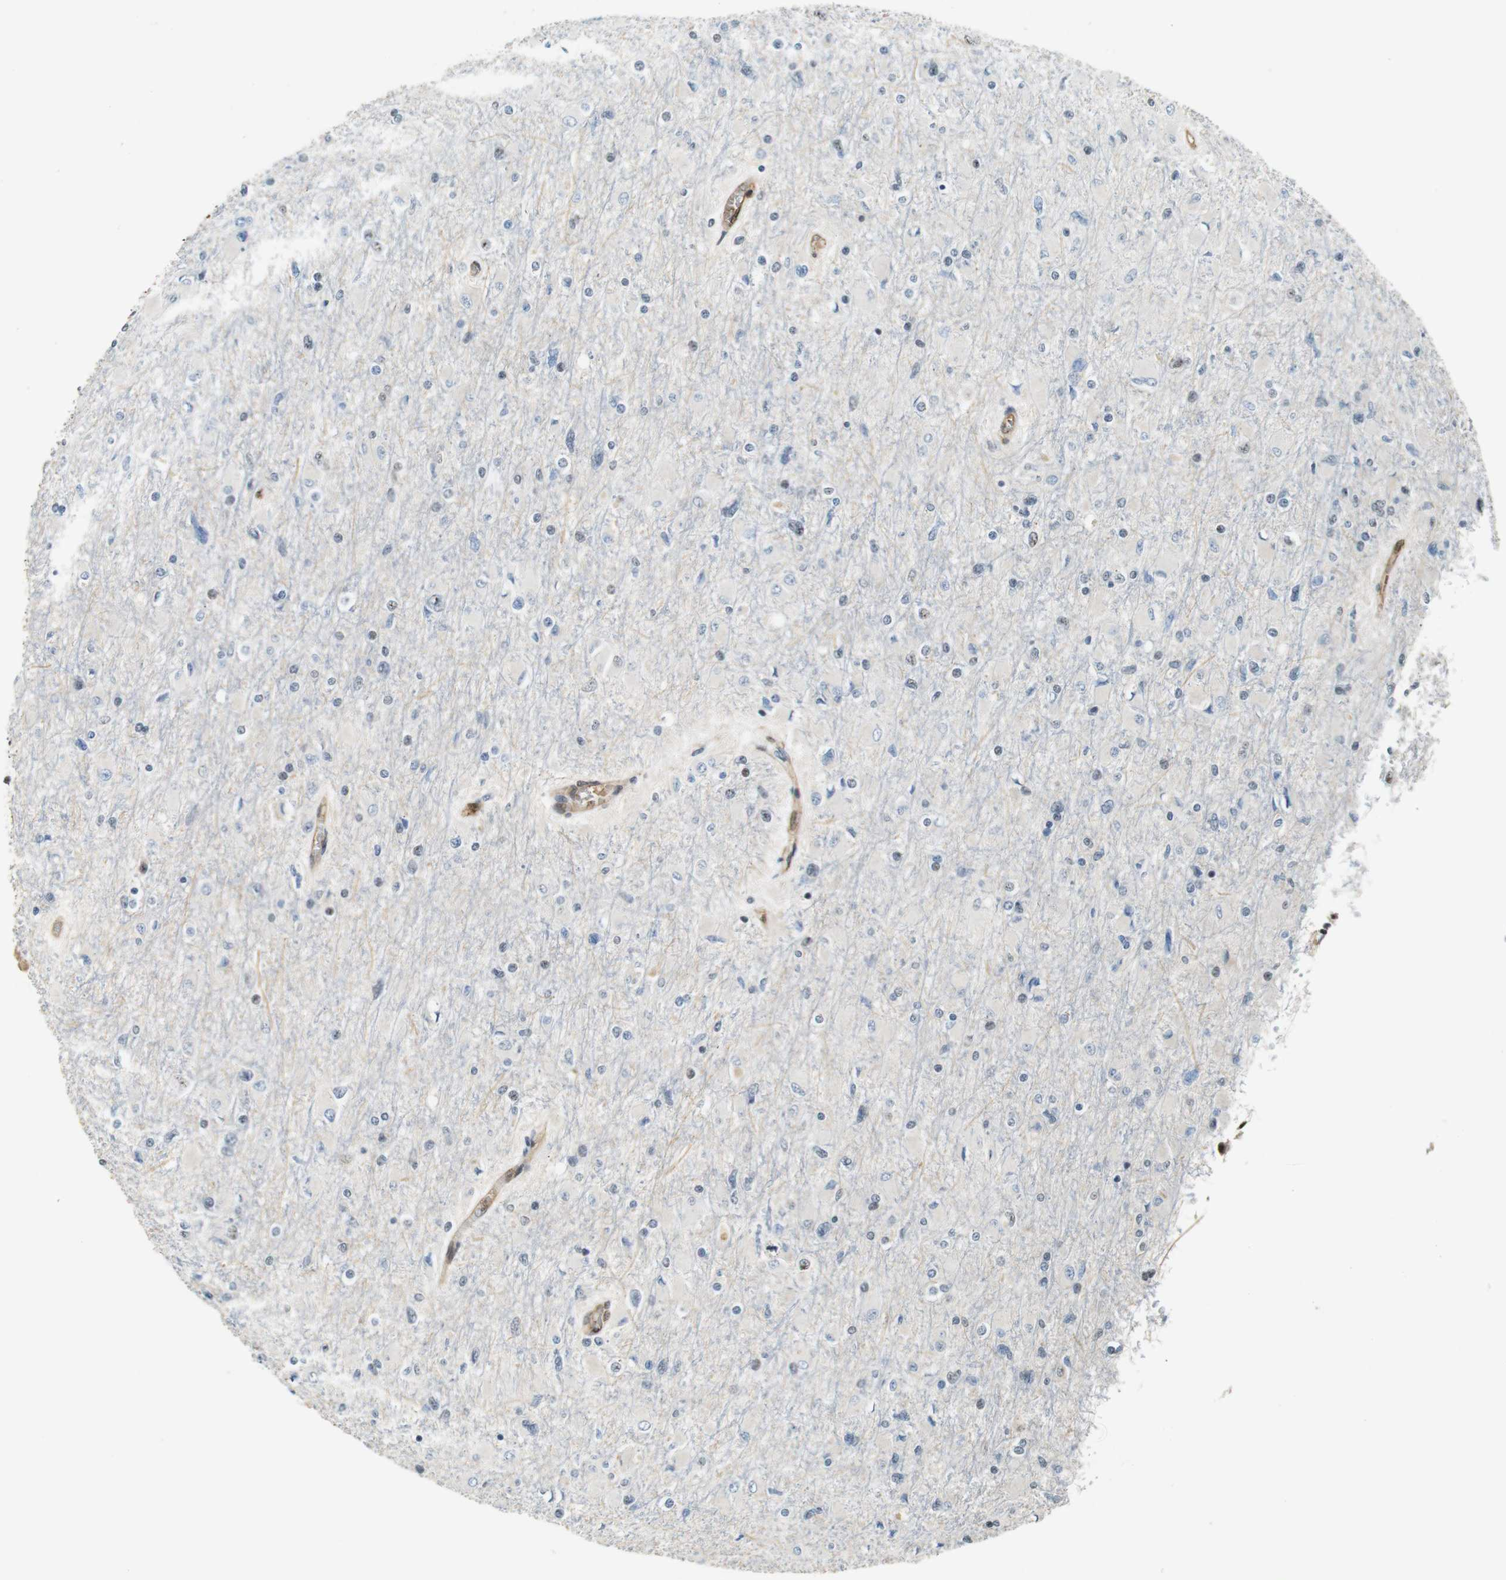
{"staining": {"intensity": "negative", "quantity": "none", "location": "none"}, "tissue": "glioma", "cell_type": "Tumor cells", "image_type": "cancer", "snomed": [{"axis": "morphology", "description": "Glioma, malignant, High grade"}, {"axis": "topography", "description": "Cerebral cortex"}], "caption": "Immunohistochemical staining of glioma displays no significant staining in tumor cells. Brightfield microscopy of immunohistochemistry (IHC) stained with DAB (3,3'-diaminobenzidine) (brown) and hematoxylin (blue), captured at high magnification.", "gene": "LXN", "patient": {"sex": "female", "age": 36}}